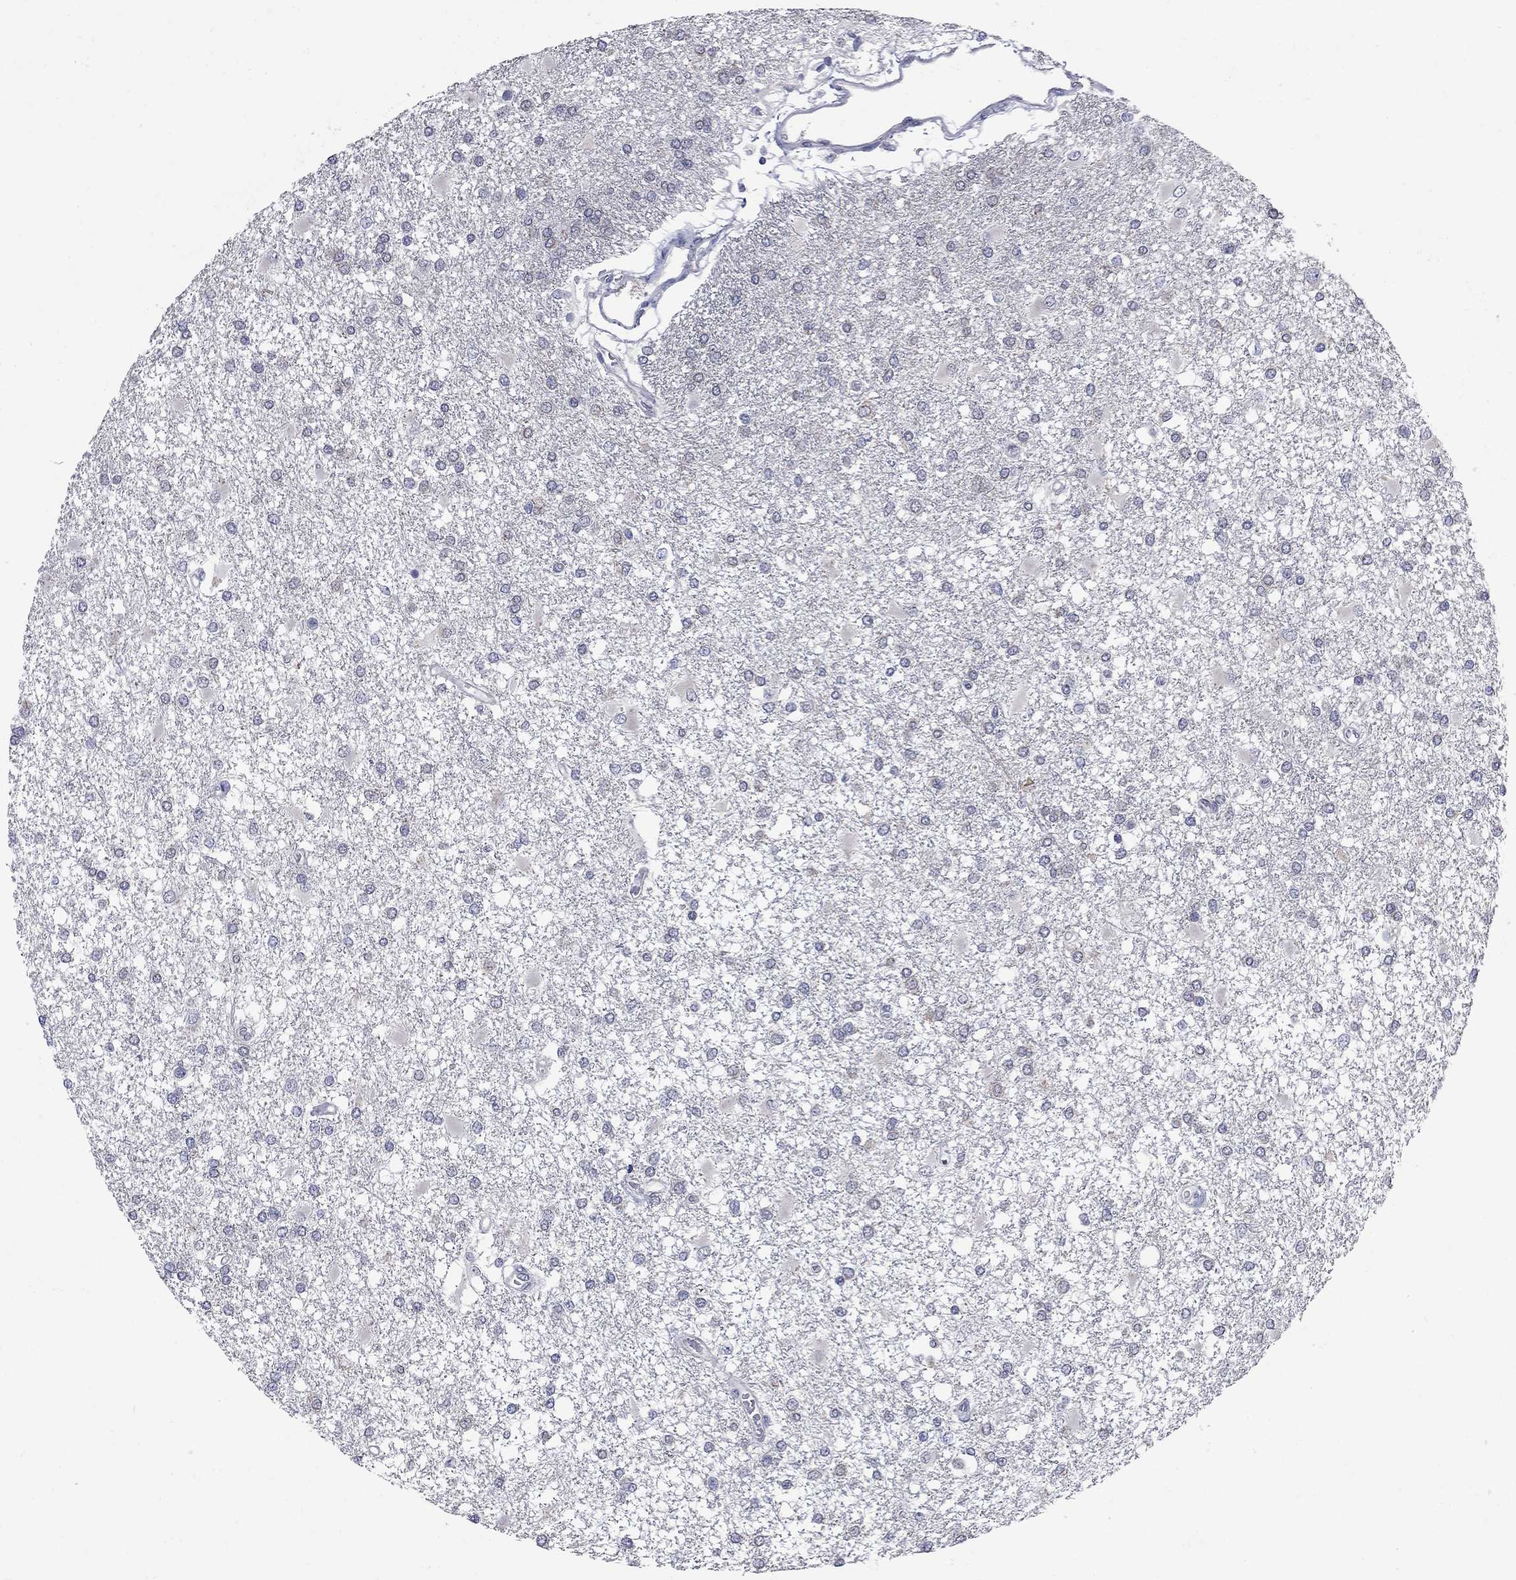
{"staining": {"intensity": "negative", "quantity": "none", "location": "none"}, "tissue": "glioma", "cell_type": "Tumor cells", "image_type": "cancer", "snomed": [{"axis": "morphology", "description": "Glioma, malignant, High grade"}, {"axis": "topography", "description": "Cerebral cortex"}], "caption": "There is no significant staining in tumor cells of glioma. (Stains: DAB immunohistochemistry with hematoxylin counter stain, Microscopy: brightfield microscopy at high magnification).", "gene": "GALNT8", "patient": {"sex": "male", "age": 79}}